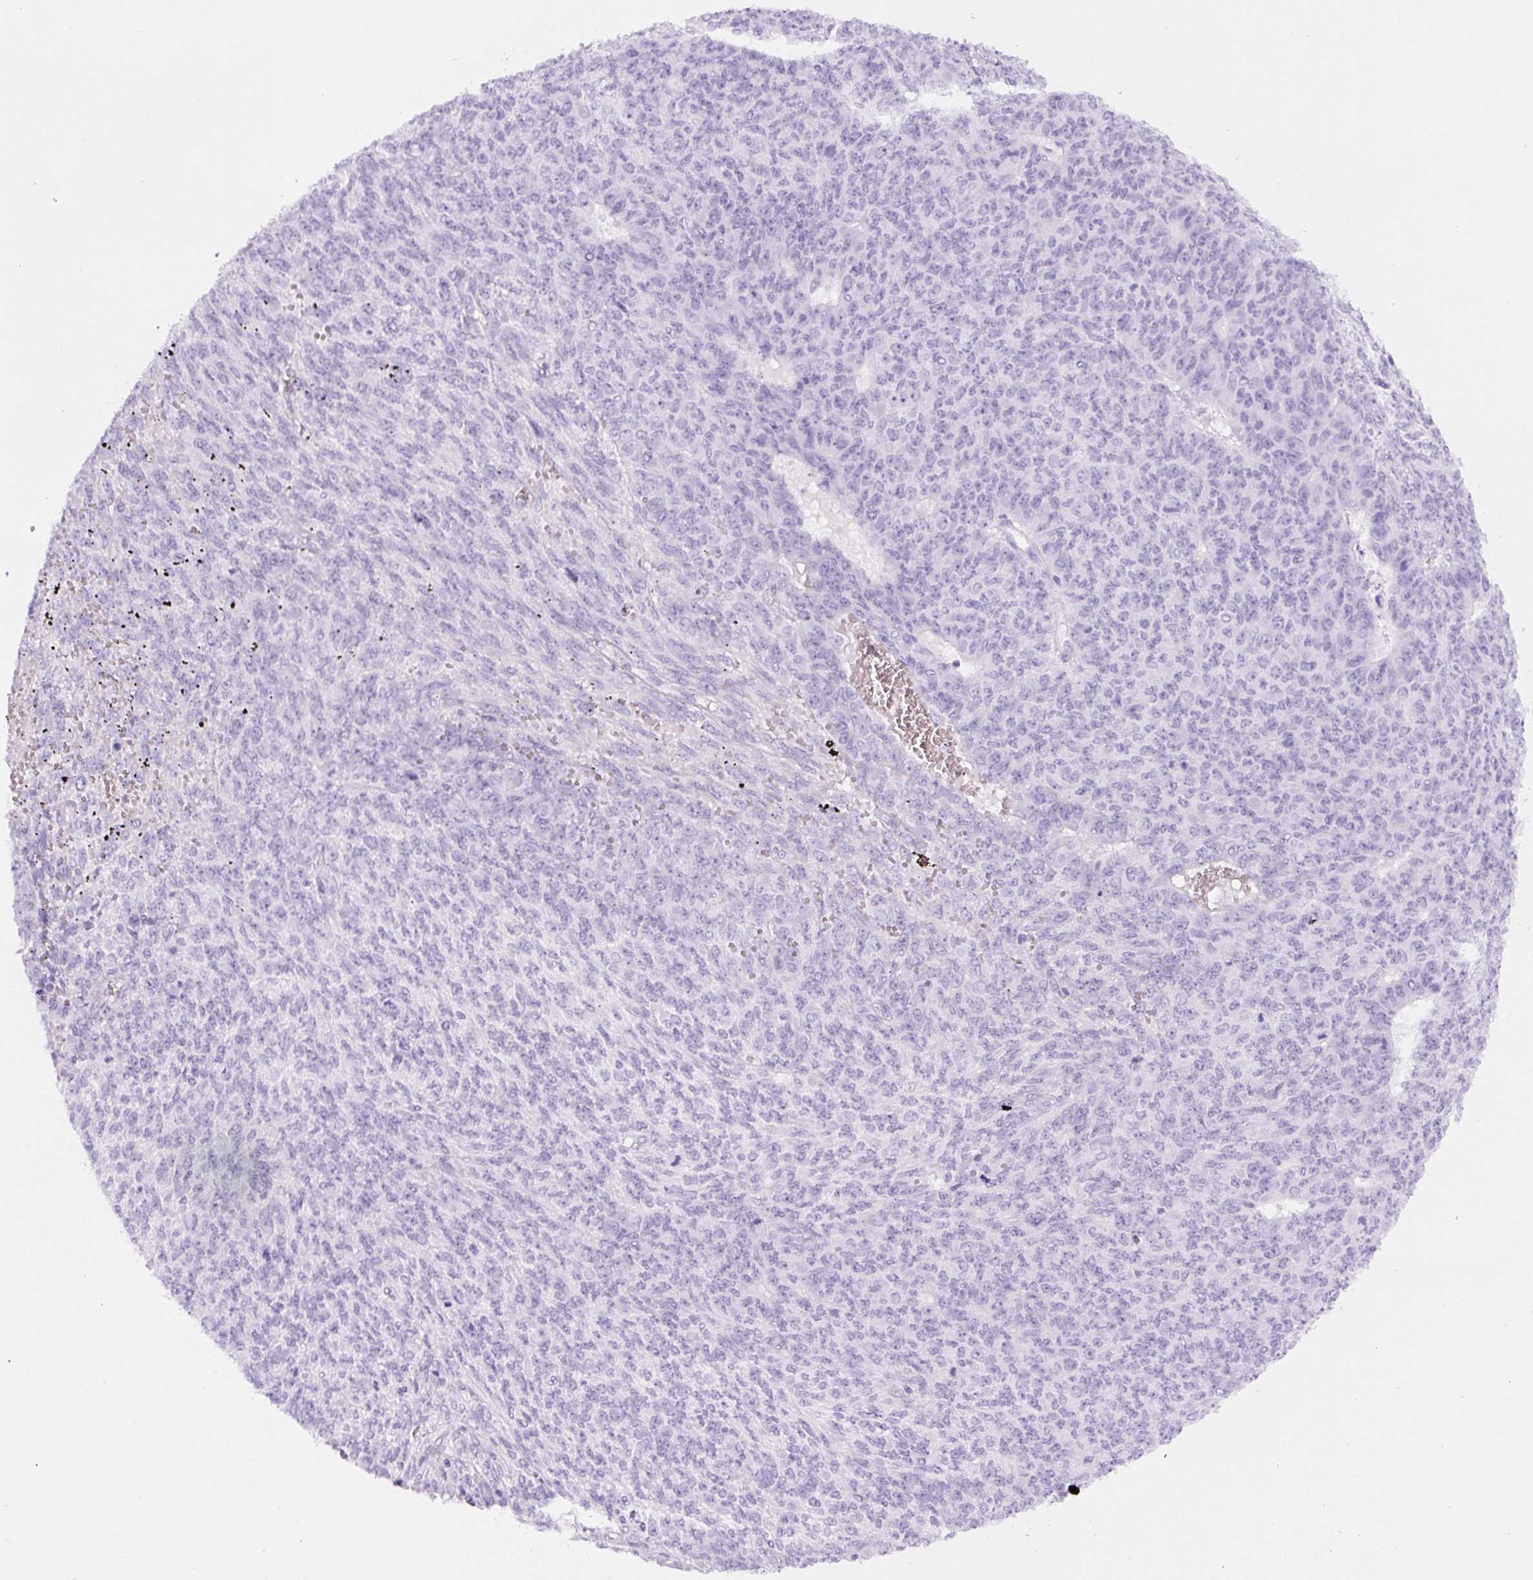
{"staining": {"intensity": "negative", "quantity": "none", "location": "none"}, "tissue": "endometrial cancer", "cell_type": "Tumor cells", "image_type": "cancer", "snomed": [{"axis": "morphology", "description": "Adenocarcinoma, NOS"}, {"axis": "topography", "description": "Endometrium"}], "caption": "Endometrial cancer (adenocarcinoma) was stained to show a protein in brown. There is no significant positivity in tumor cells.", "gene": "RSPO4", "patient": {"sex": "female", "age": 32}}